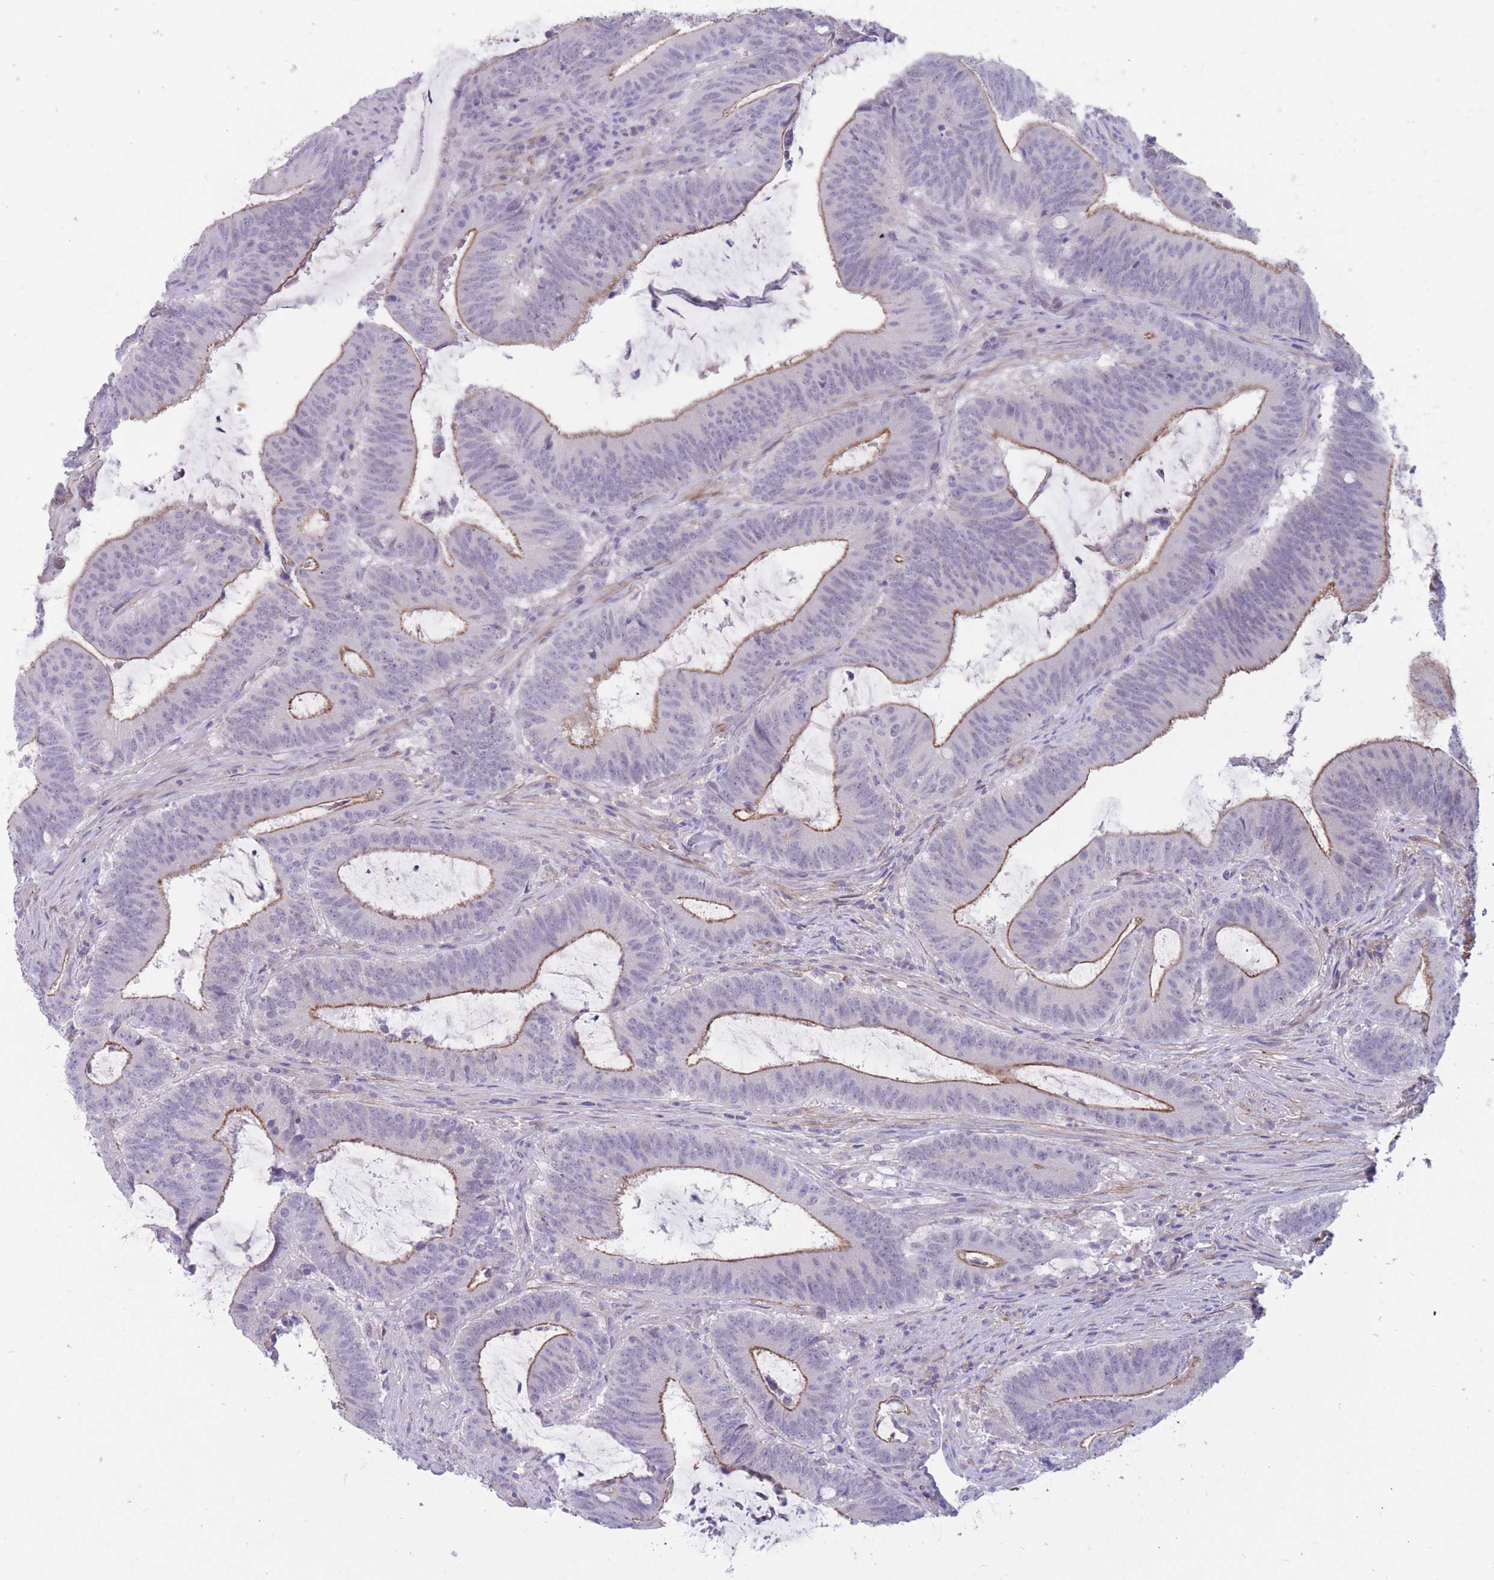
{"staining": {"intensity": "moderate", "quantity": "25%-75%", "location": "cytoplasmic/membranous"}, "tissue": "colorectal cancer", "cell_type": "Tumor cells", "image_type": "cancer", "snomed": [{"axis": "morphology", "description": "Adenocarcinoma, NOS"}, {"axis": "topography", "description": "Colon"}], "caption": "This histopathology image reveals immunohistochemistry (IHC) staining of adenocarcinoma (colorectal), with medium moderate cytoplasmic/membranous expression in approximately 25%-75% of tumor cells.", "gene": "DPYD", "patient": {"sex": "female", "age": 43}}